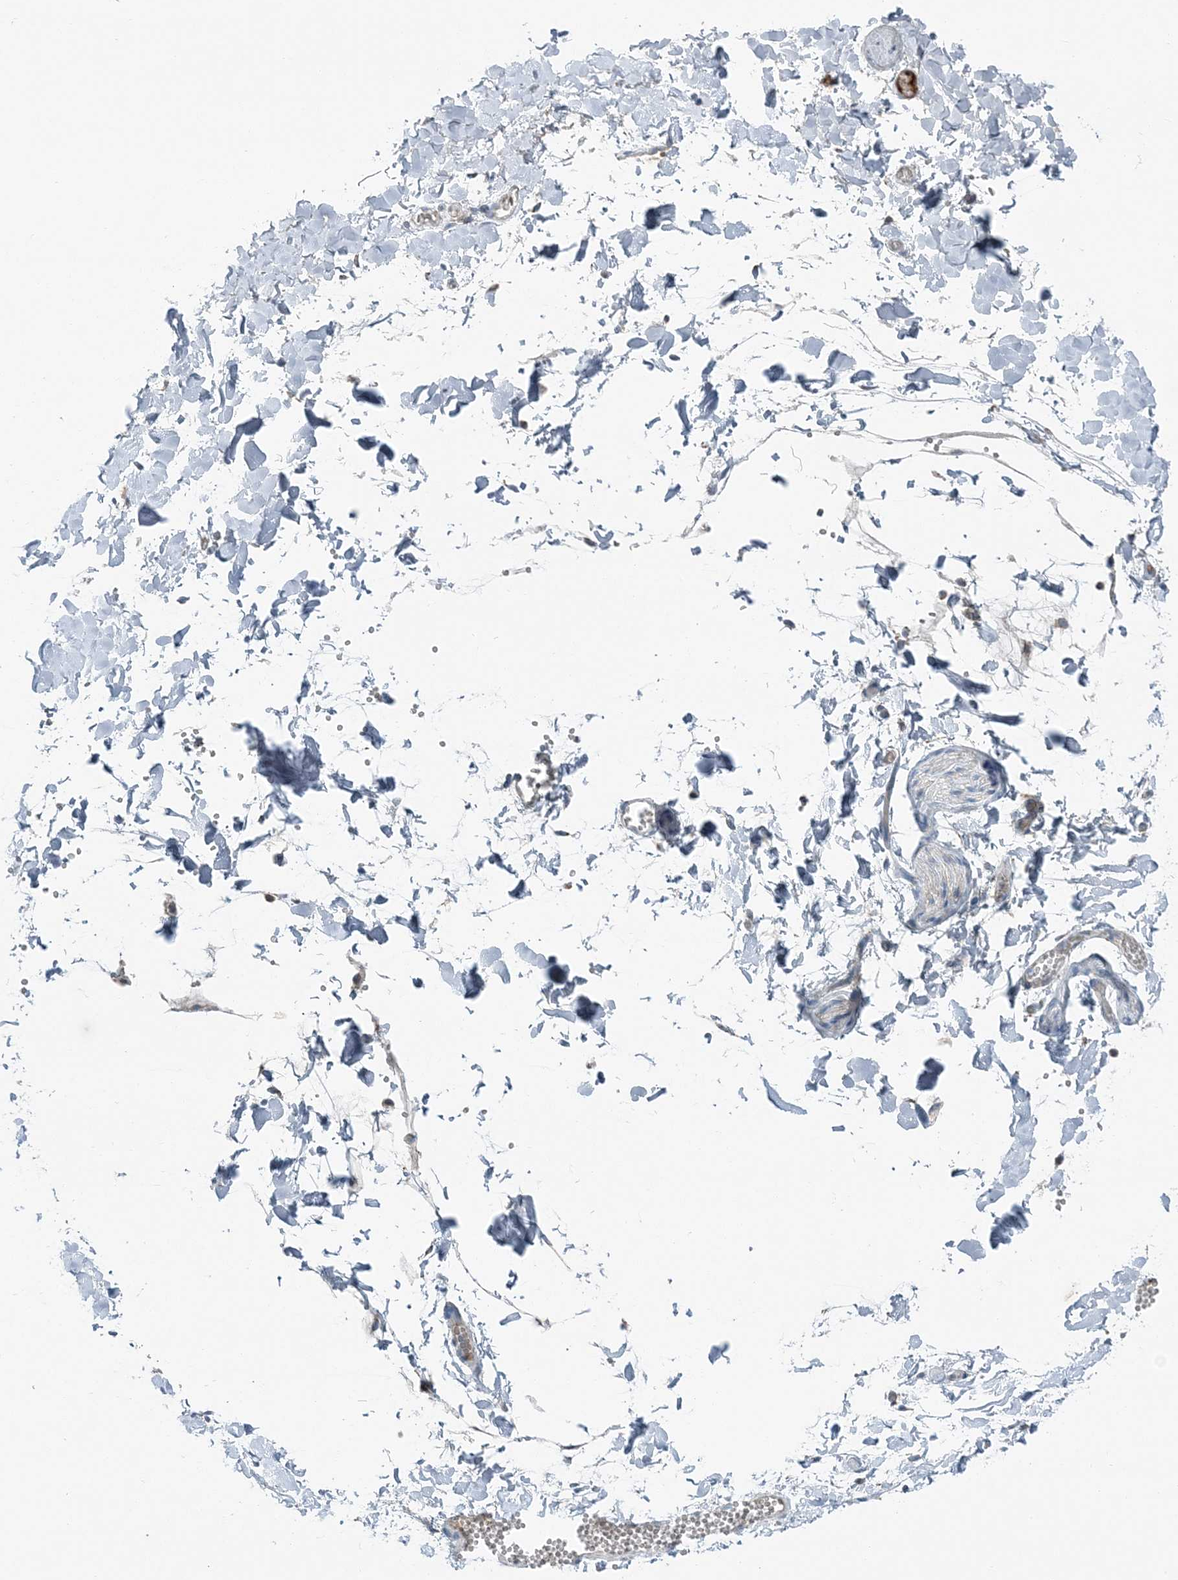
{"staining": {"intensity": "negative", "quantity": "none", "location": "none"}, "tissue": "soft tissue", "cell_type": "Fibroblasts", "image_type": "normal", "snomed": [{"axis": "morphology", "description": "Normal tissue, NOS"}, {"axis": "topography", "description": "Gallbladder"}, {"axis": "topography", "description": "Peripheral nerve tissue"}], "caption": "This image is of normal soft tissue stained with IHC to label a protein in brown with the nuclei are counter-stained blue. There is no staining in fibroblasts. (IHC, brightfield microscopy, high magnification).", "gene": "SLC22A16", "patient": {"sex": "male", "age": 38}}